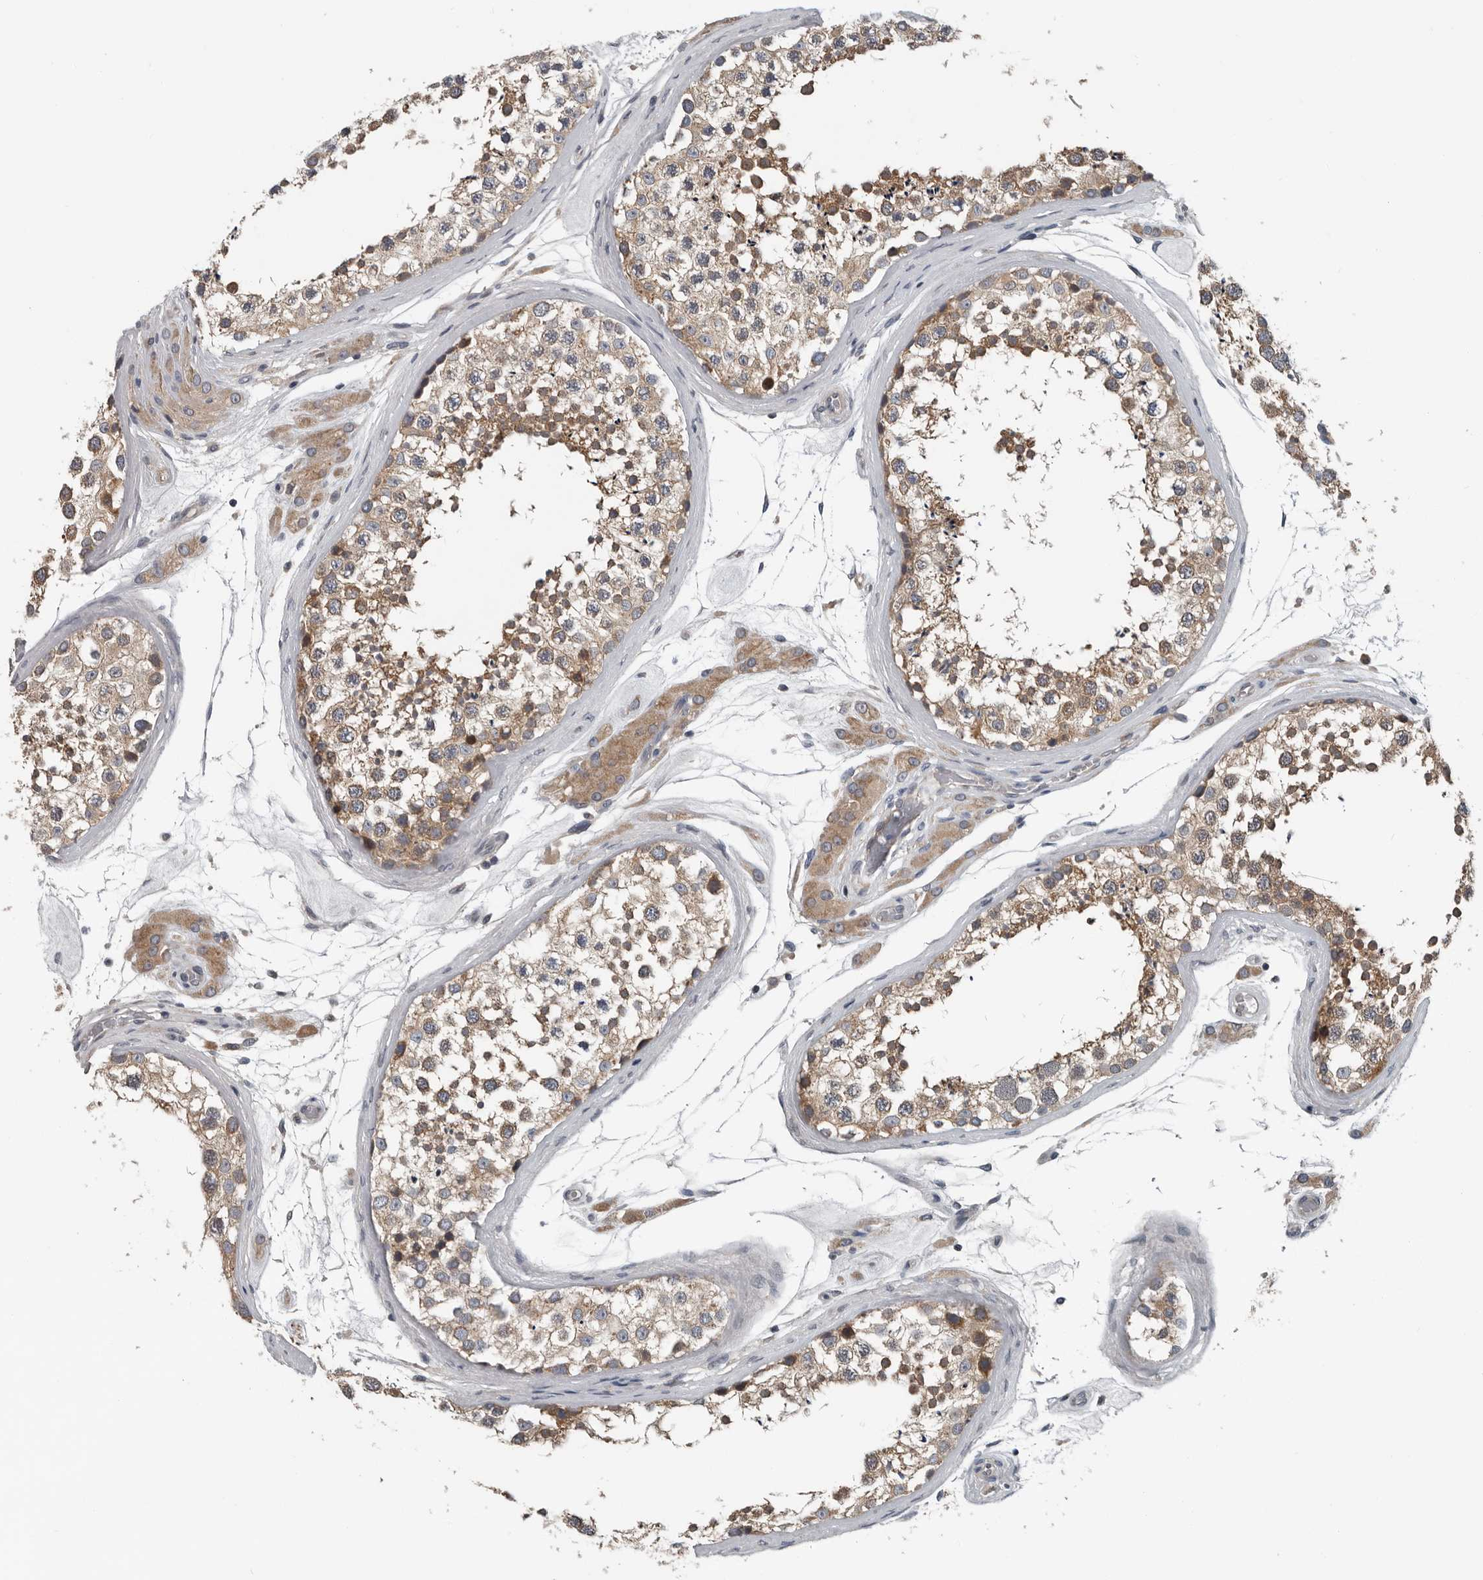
{"staining": {"intensity": "moderate", "quantity": ">75%", "location": "cytoplasmic/membranous"}, "tissue": "testis", "cell_type": "Cells in seminiferous ducts", "image_type": "normal", "snomed": [{"axis": "morphology", "description": "Normal tissue, NOS"}, {"axis": "topography", "description": "Testis"}], "caption": "Human testis stained for a protein (brown) demonstrates moderate cytoplasmic/membranous positive staining in approximately >75% of cells in seminiferous ducts.", "gene": "TMEM199", "patient": {"sex": "male", "age": 46}}